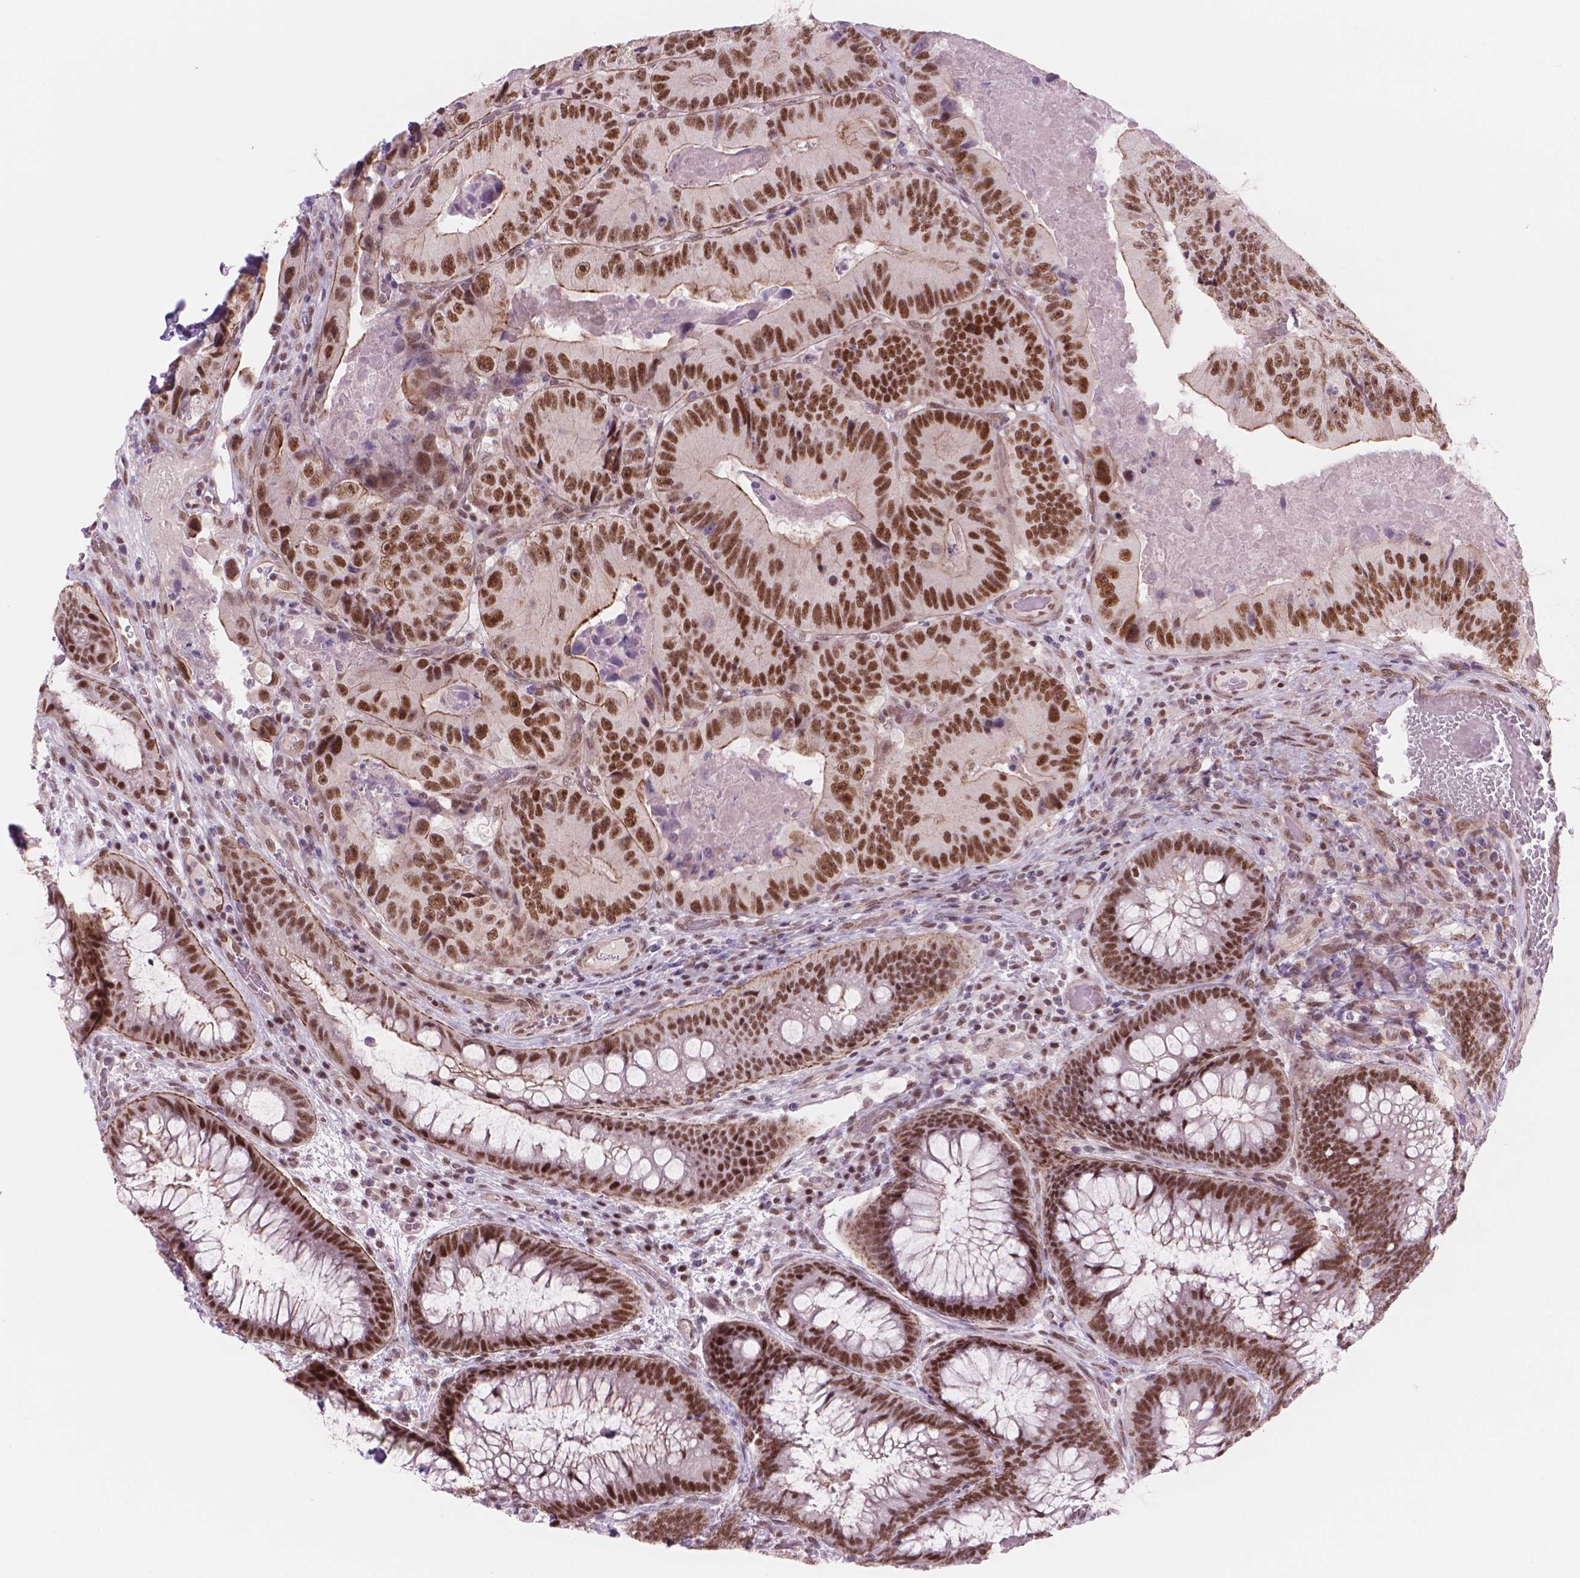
{"staining": {"intensity": "strong", "quantity": ">75%", "location": "cytoplasmic/membranous,nuclear"}, "tissue": "colorectal cancer", "cell_type": "Tumor cells", "image_type": "cancer", "snomed": [{"axis": "morphology", "description": "Adenocarcinoma, NOS"}, {"axis": "topography", "description": "Colon"}], "caption": "This micrograph displays immunohistochemistry staining of human adenocarcinoma (colorectal), with high strong cytoplasmic/membranous and nuclear positivity in approximately >75% of tumor cells.", "gene": "POLR3D", "patient": {"sex": "female", "age": 86}}